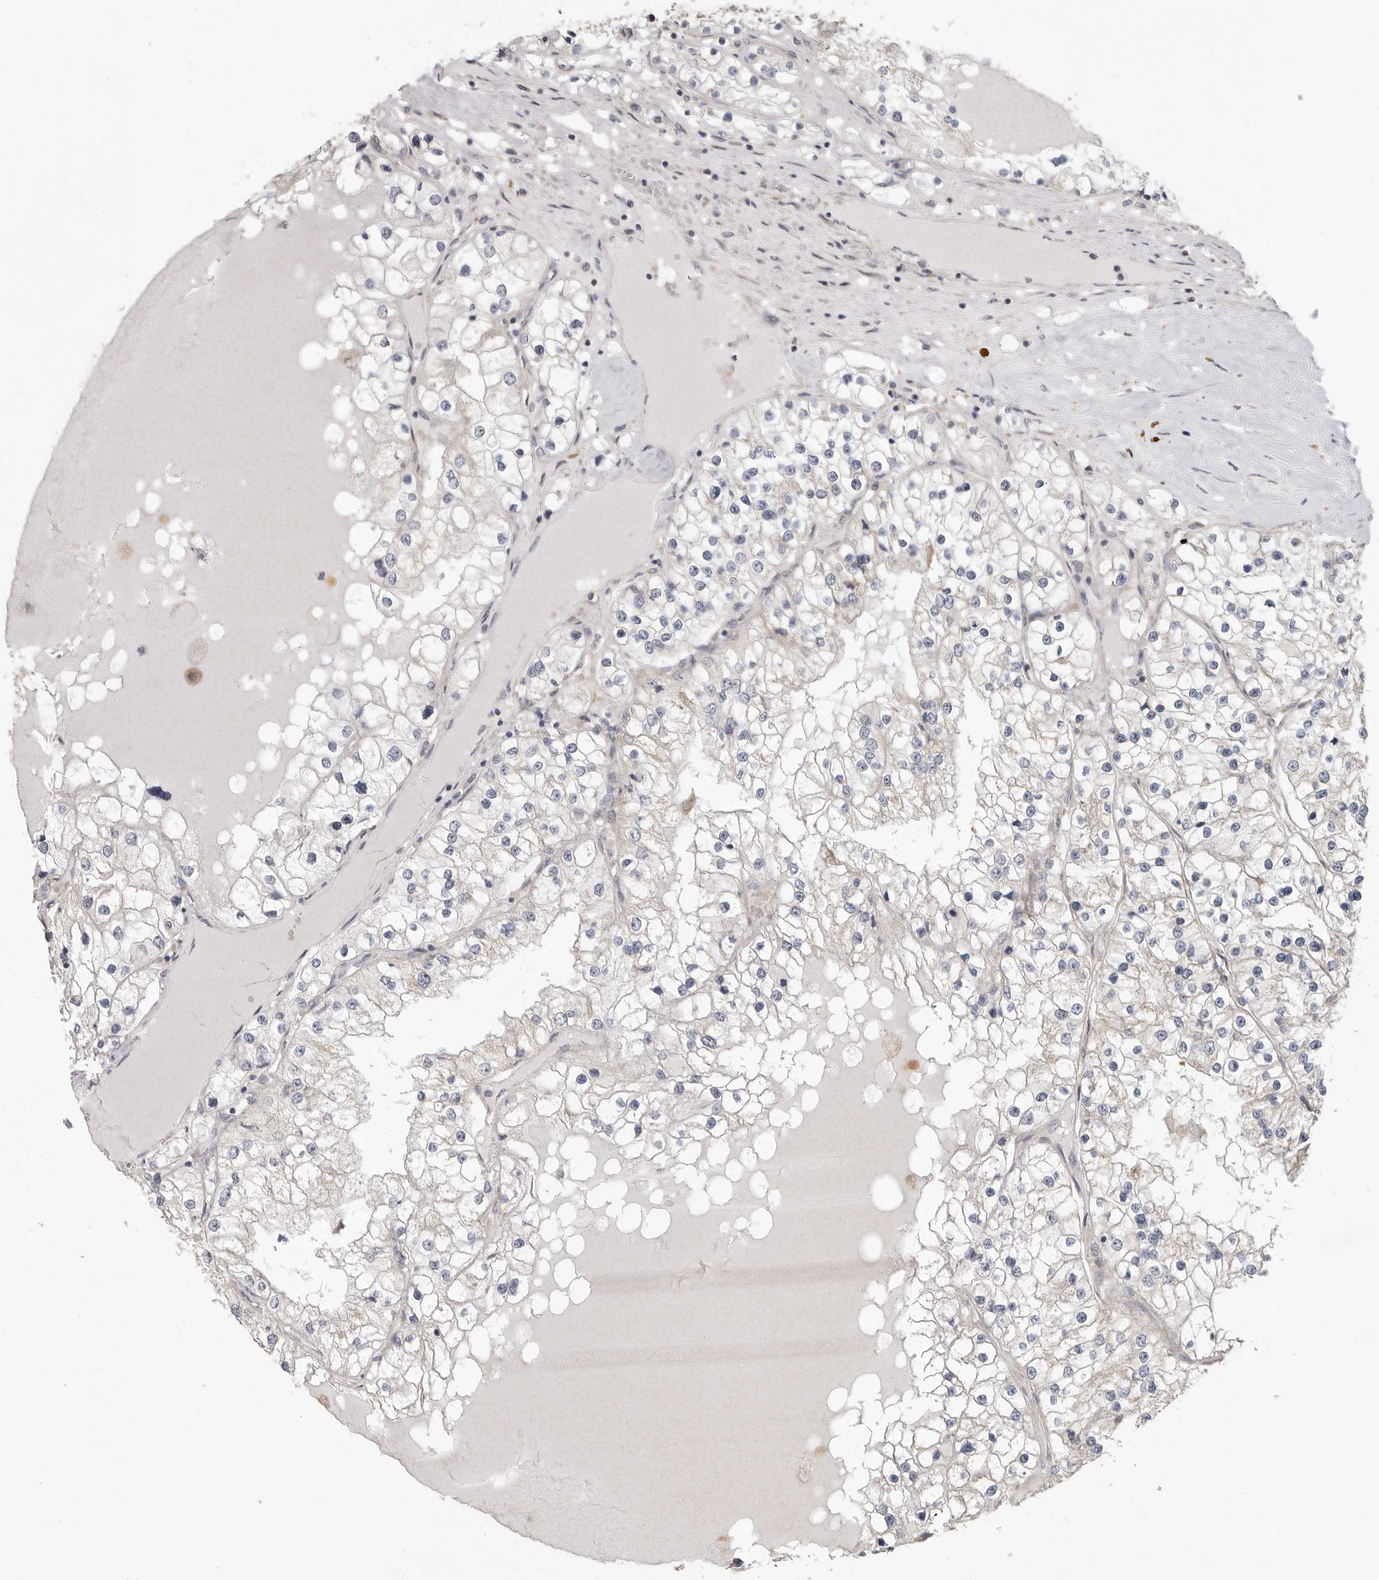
{"staining": {"intensity": "negative", "quantity": "none", "location": "none"}, "tissue": "renal cancer", "cell_type": "Tumor cells", "image_type": "cancer", "snomed": [{"axis": "morphology", "description": "Adenocarcinoma, NOS"}, {"axis": "topography", "description": "Kidney"}], "caption": "IHC histopathology image of renal adenocarcinoma stained for a protein (brown), which exhibits no staining in tumor cells.", "gene": "UNK", "patient": {"sex": "male", "age": 68}}